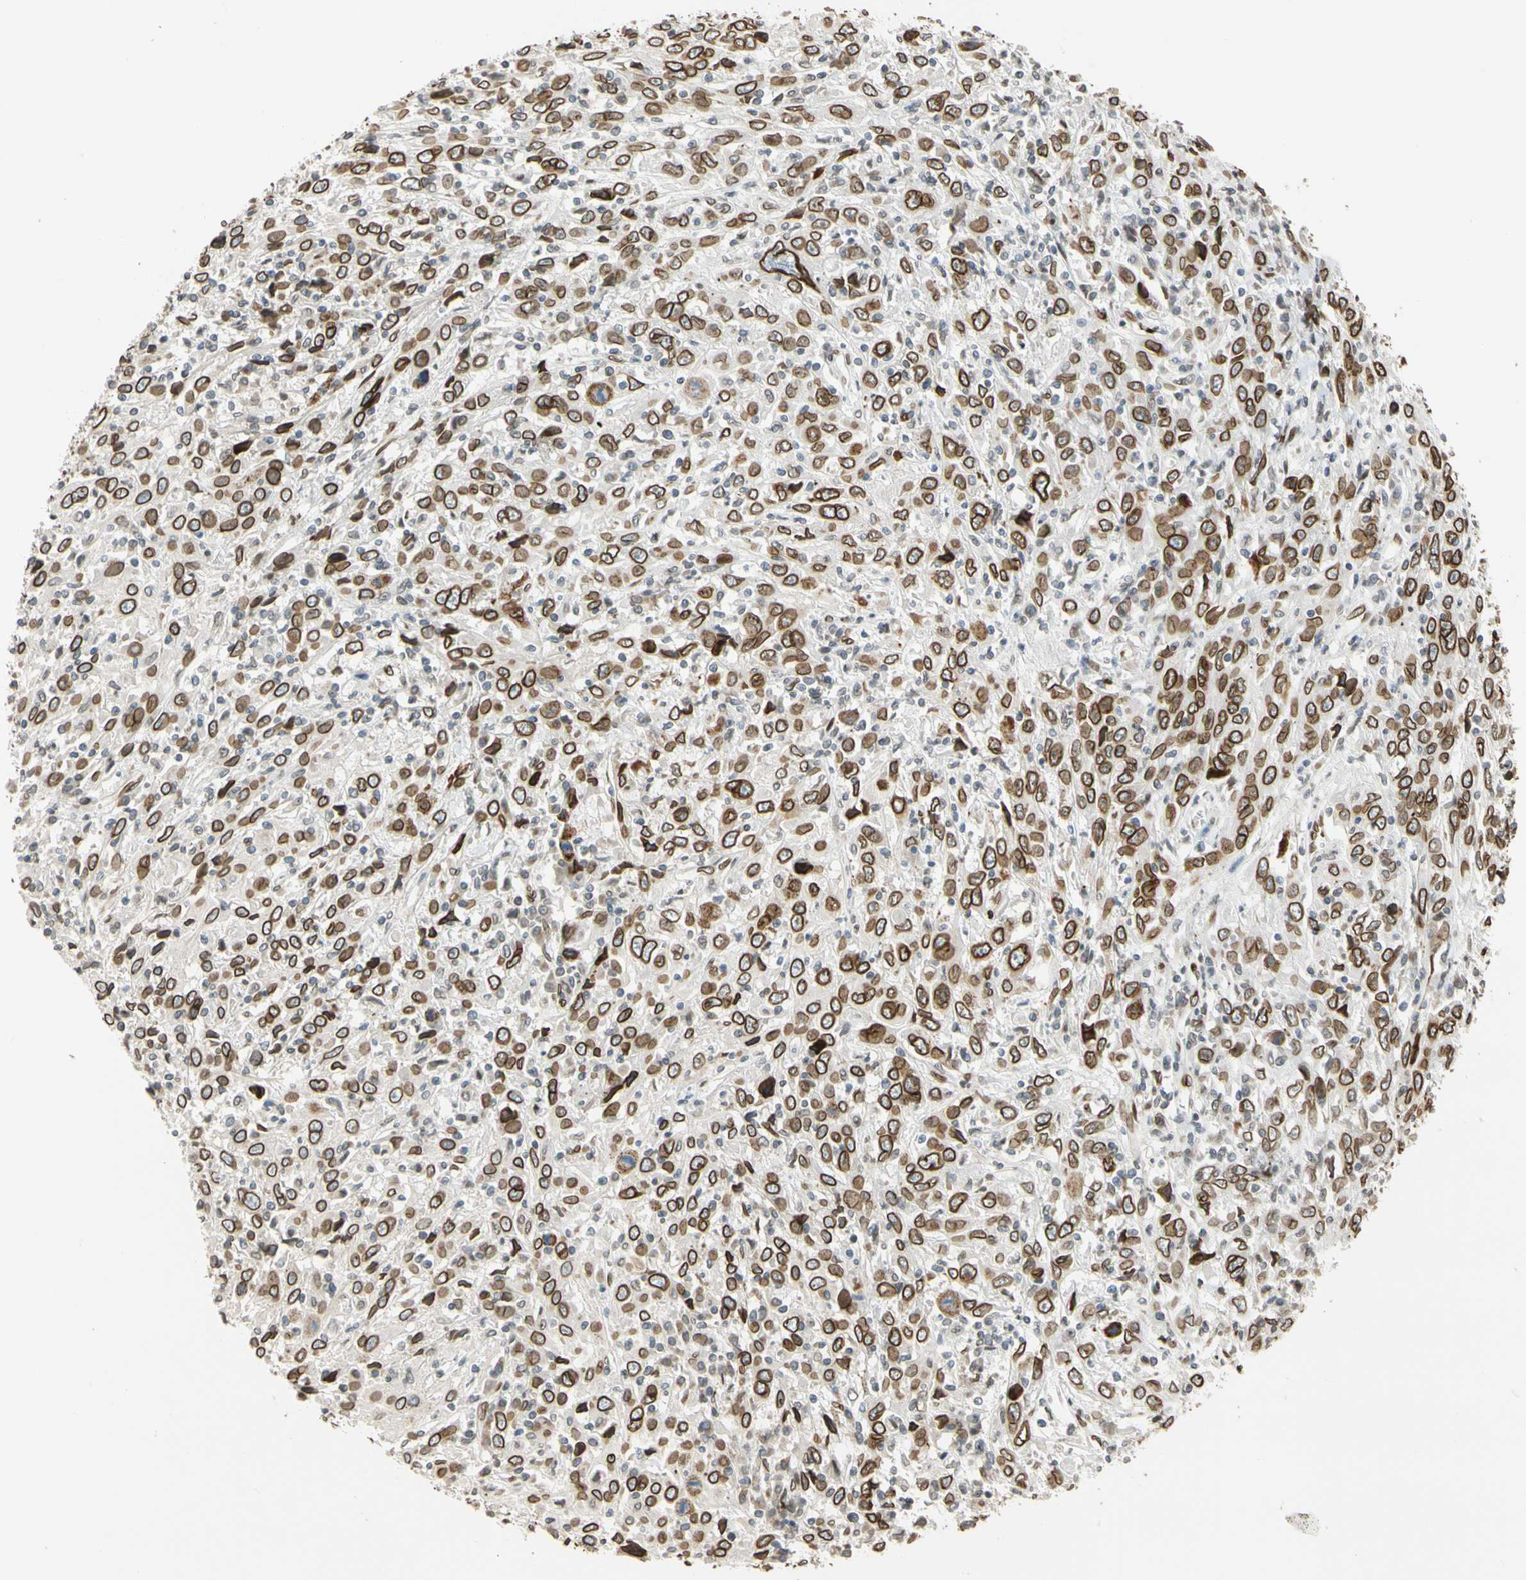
{"staining": {"intensity": "strong", "quantity": ">75%", "location": "cytoplasmic/membranous,nuclear"}, "tissue": "cervical cancer", "cell_type": "Tumor cells", "image_type": "cancer", "snomed": [{"axis": "morphology", "description": "Squamous cell carcinoma, NOS"}, {"axis": "topography", "description": "Cervix"}], "caption": "The micrograph shows immunohistochemical staining of cervical cancer (squamous cell carcinoma). There is strong cytoplasmic/membranous and nuclear staining is present in about >75% of tumor cells. The staining was performed using DAB, with brown indicating positive protein expression. Nuclei are stained blue with hematoxylin.", "gene": "SUN1", "patient": {"sex": "female", "age": 46}}